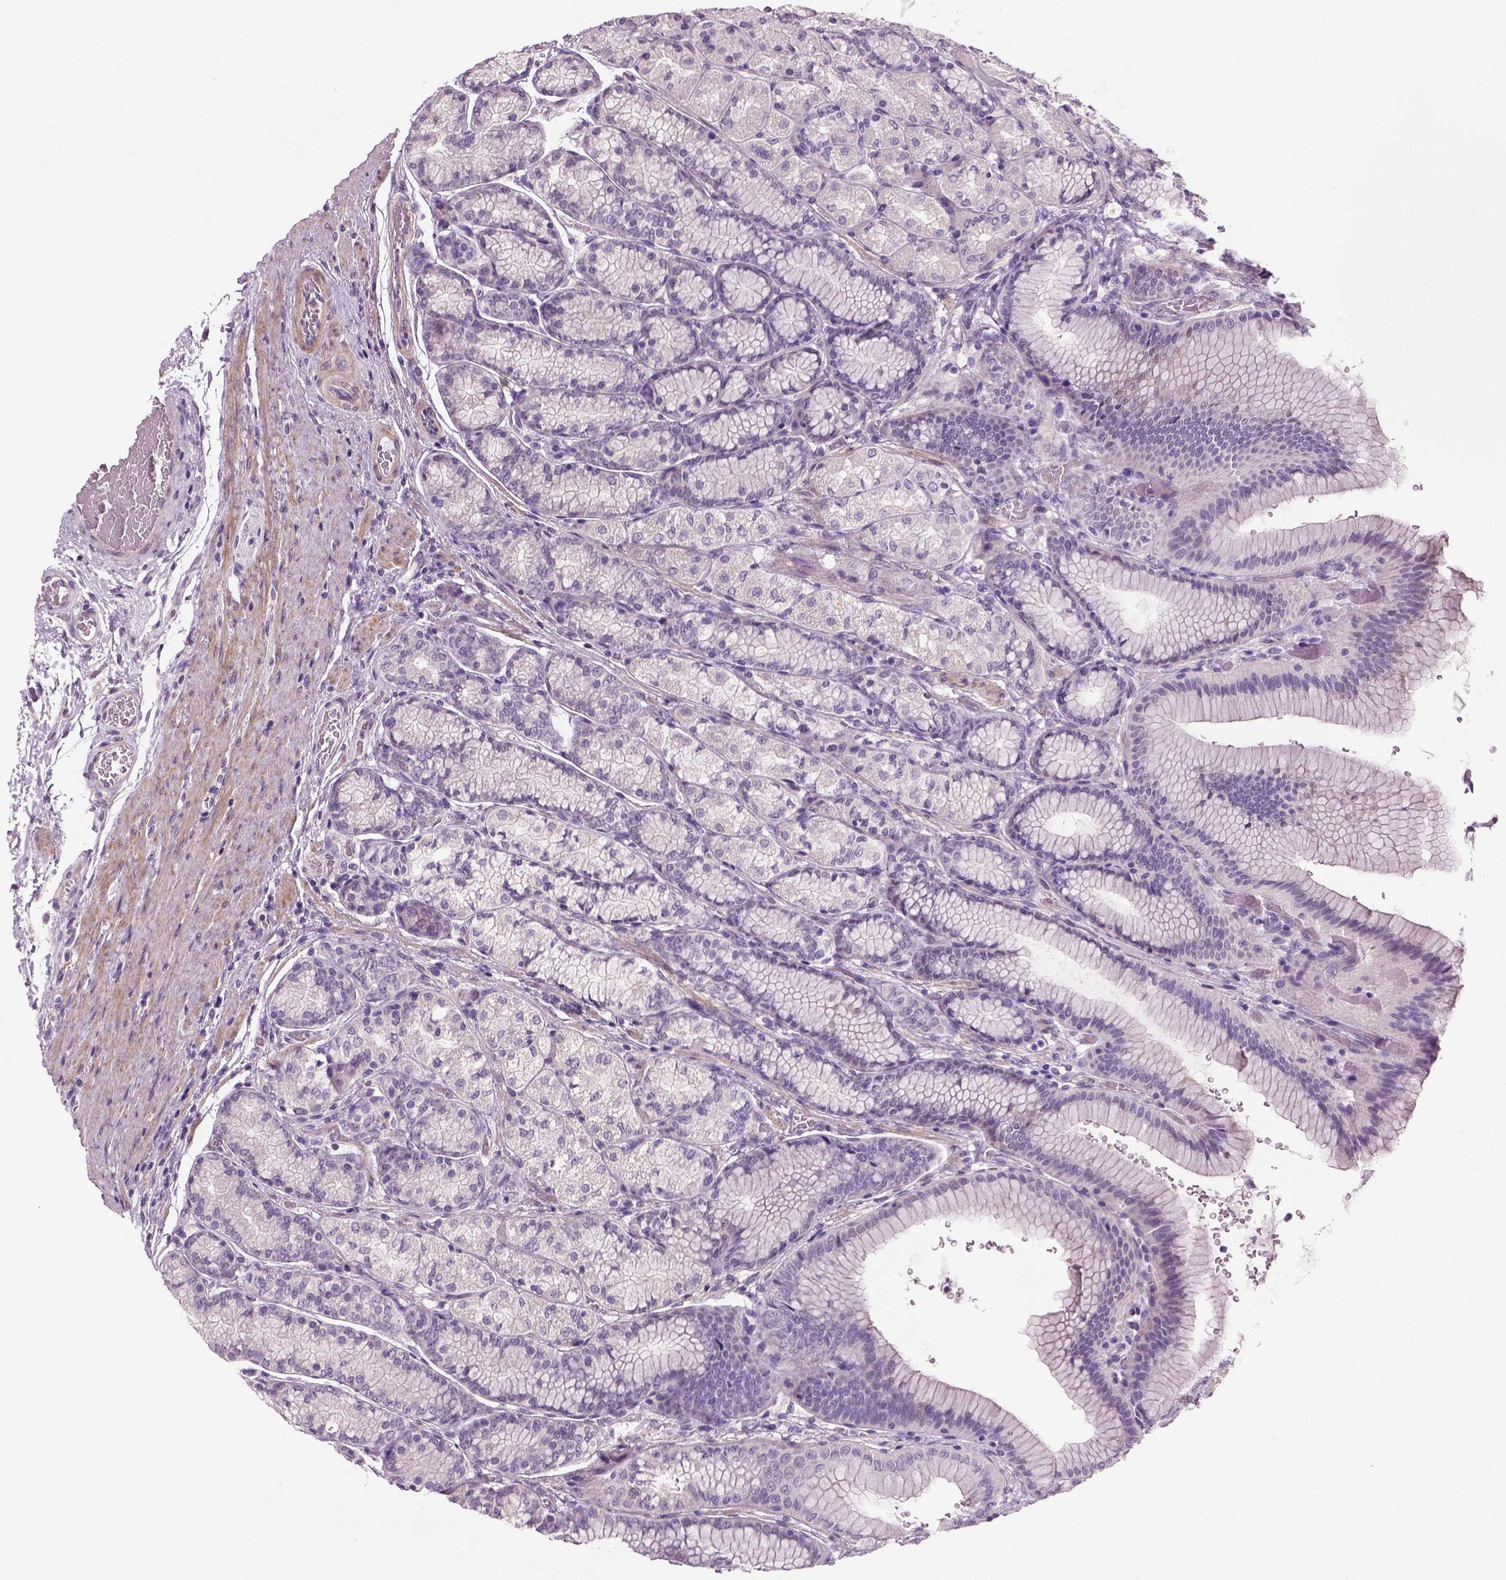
{"staining": {"intensity": "negative", "quantity": "none", "location": "none"}, "tissue": "stomach", "cell_type": "Glandular cells", "image_type": "normal", "snomed": [{"axis": "morphology", "description": "Normal tissue, NOS"}, {"axis": "morphology", "description": "Adenocarcinoma, NOS"}, {"axis": "morphology", "description": "Adenocarcinoma, High grade"}, {"axis": "topography", "description": "Stomach, upper"}, {"axis": "topography", "description": "Stomach"}], "caption": "The image displays no staining of glandular cells in unremarkable stomach. (IHC, brightfield microscopy, high magnification).", "gene": "ELOVL3", "patient": {"sex": "female", "age": 65}}